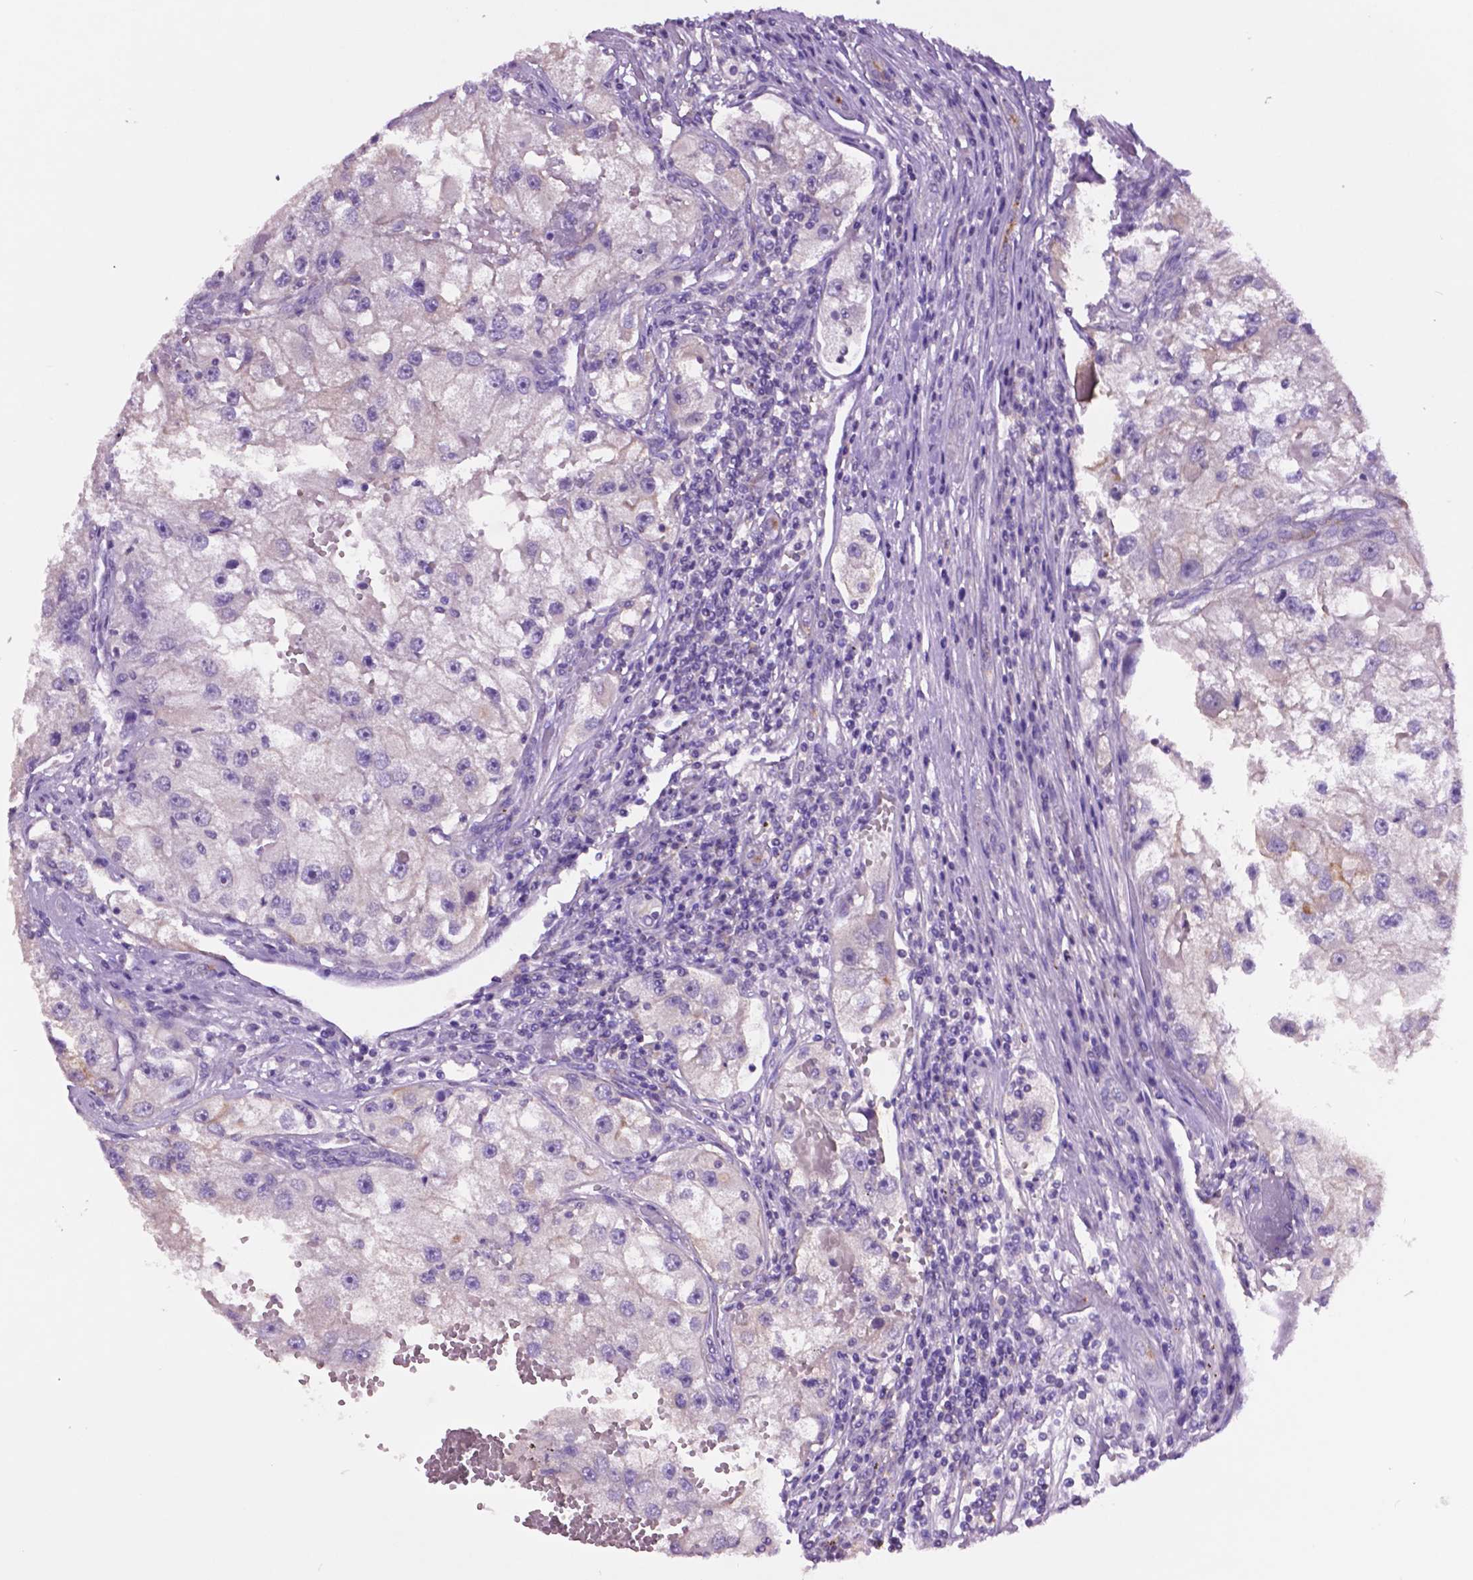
{"staining": {"intensity": "negative", "quantity": "none", "location": "none"}, "tissue": "renal cancer", "cell_type": "Tumor cells", "image_type": "cancer", "snomed": [{"axis": "morphology", "description": "Adenocarcinoma, NOS"}, {"axis": "topography", "description": "Kidney"}], "caption": "Immunohistochemistry image of human adenocarcinoma (renal) stained for a protein (brown), which shows no expression in tumor cells.", "gene": "PRPS2", "patient": {"sex": "male", "age": 63}}